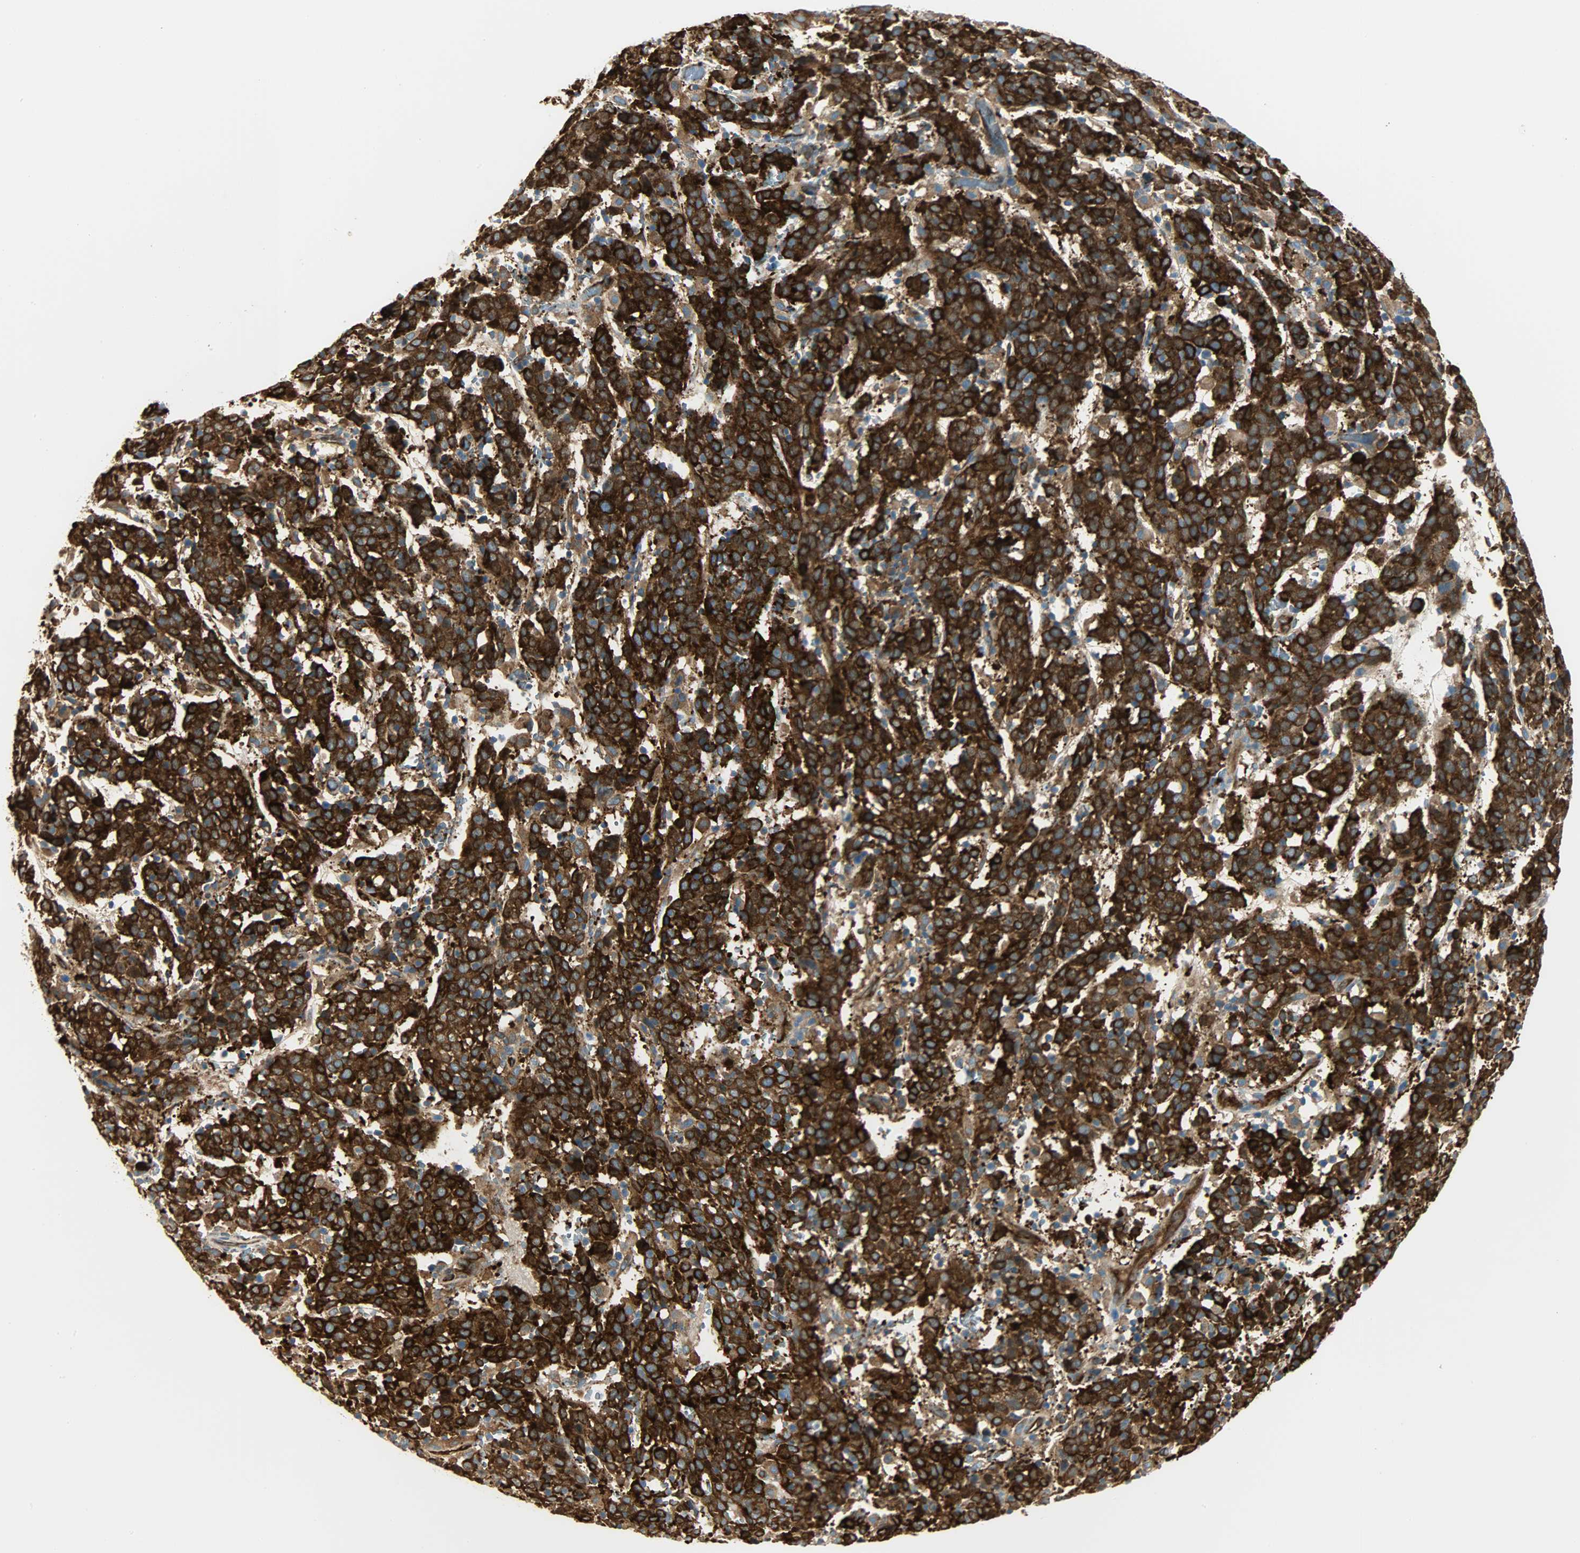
{"staining": {"intensity": "strong", "quantity": ">75%", "location": "cytoplasmic/membranous"}, "tissue": "cervical cancer", "cell_type": "Tumor cells", "image_type": "cancer", "snomed": [{"axis": "morphology", "description": "Normal tissue, NOS"}, {"axis": "morphology", "description": "Squamous cell carcinoma, NOS"}, {"axis": "topography", "description": "Cervix"}], "caption": "Protein expression analysis of cervical squamous cell carcinoma shows strong cytoplasmic/membranous staining in about >75% of tumor cells. (DAB = brown stain, brightfield microscopy at high magnification).", "gene": "WARS1", "patient": {"sex": "female", "age": 67}}